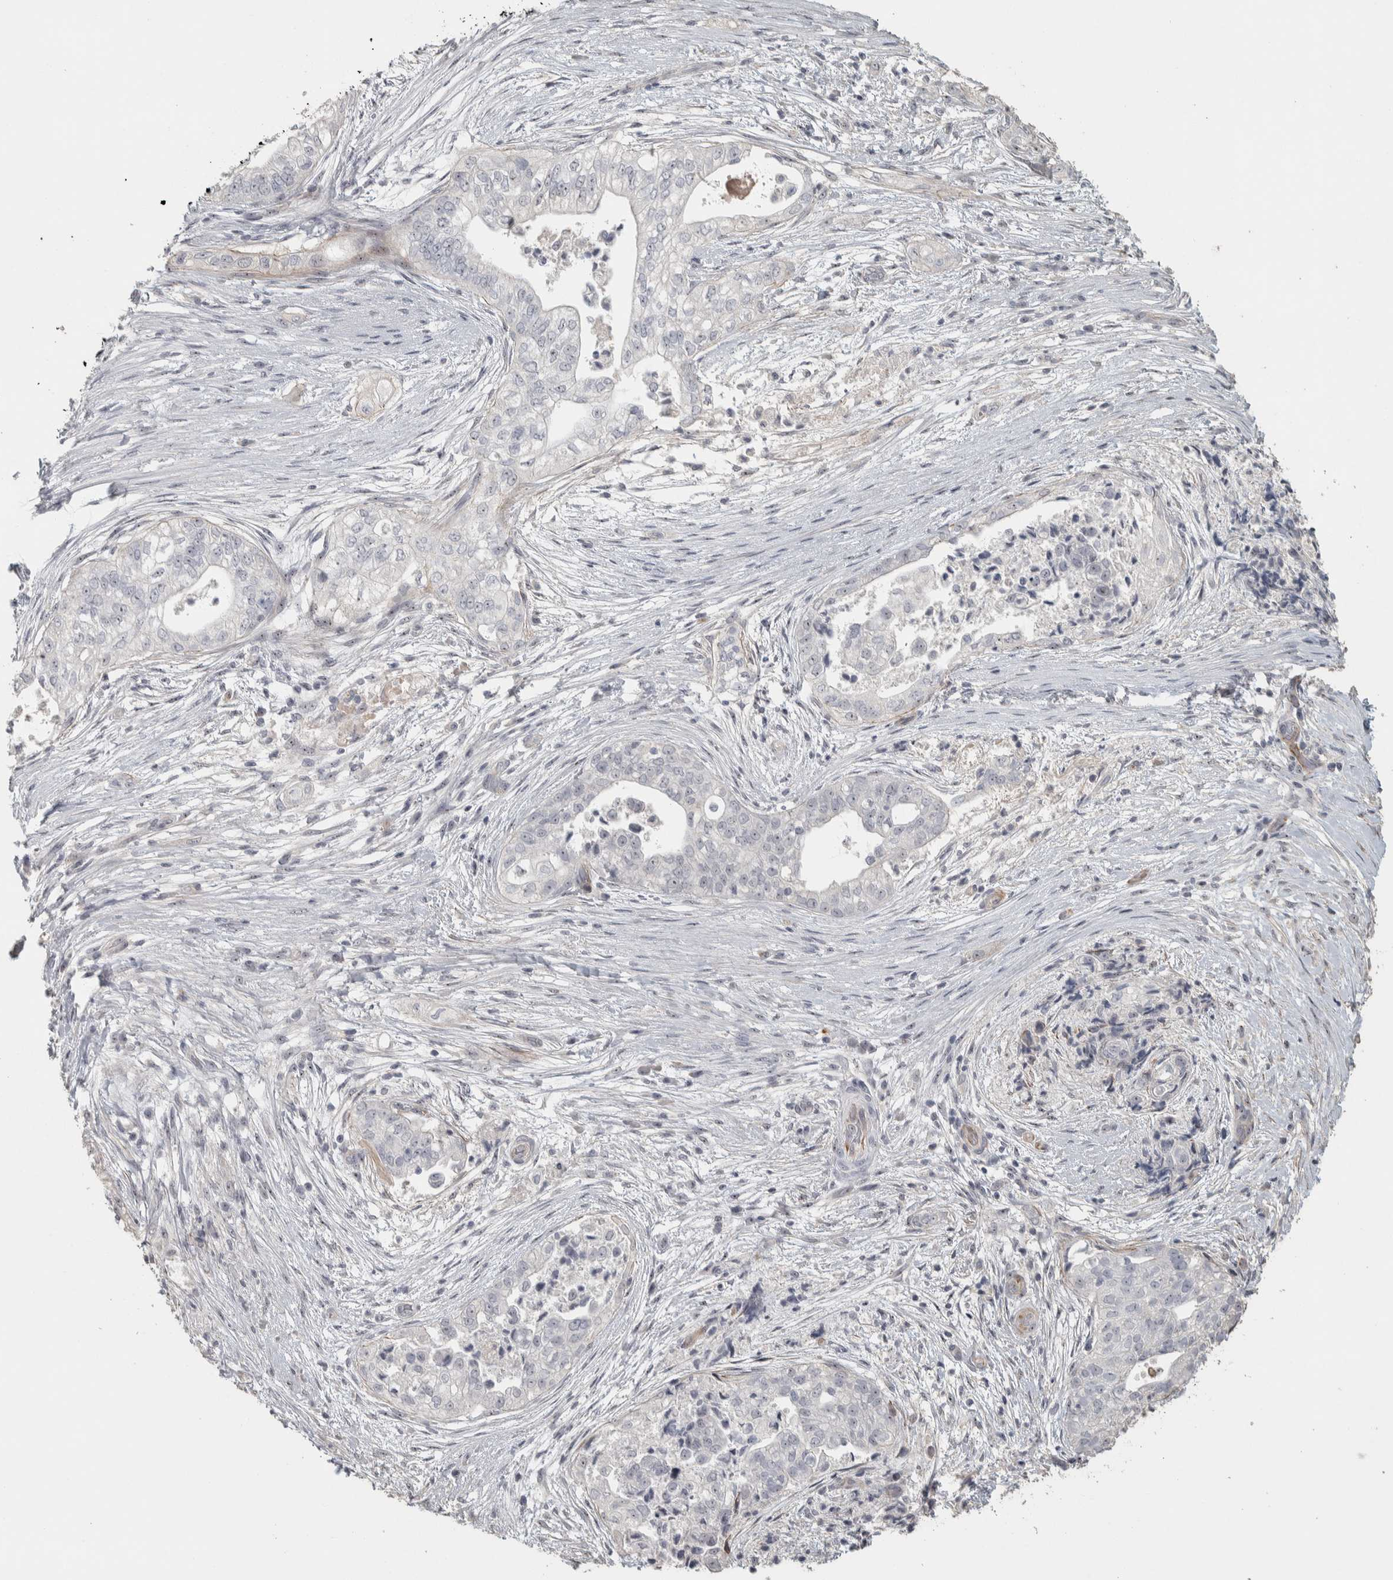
{"staining": {"intensity": "negative", "quantity": "none", "location": "none"}, "tissue": "pancreatic cancer", "cell_type": "Tumor cells", "image_type": "cancer", "snomed": [{"axis": "morphology", "description": "Adenocarcinoma, NOS"}, {"axis": "topography", "description": "Pancreas"}], "caption": "Immunohistochemistry (IHC) micrograph of pancreatic cancer (adenocarcinoma) stained for a protein (brown), which displays no staining in tumor cells.", "gene": "DCAF10", "patient": {"sex": "male", "age": 72}}